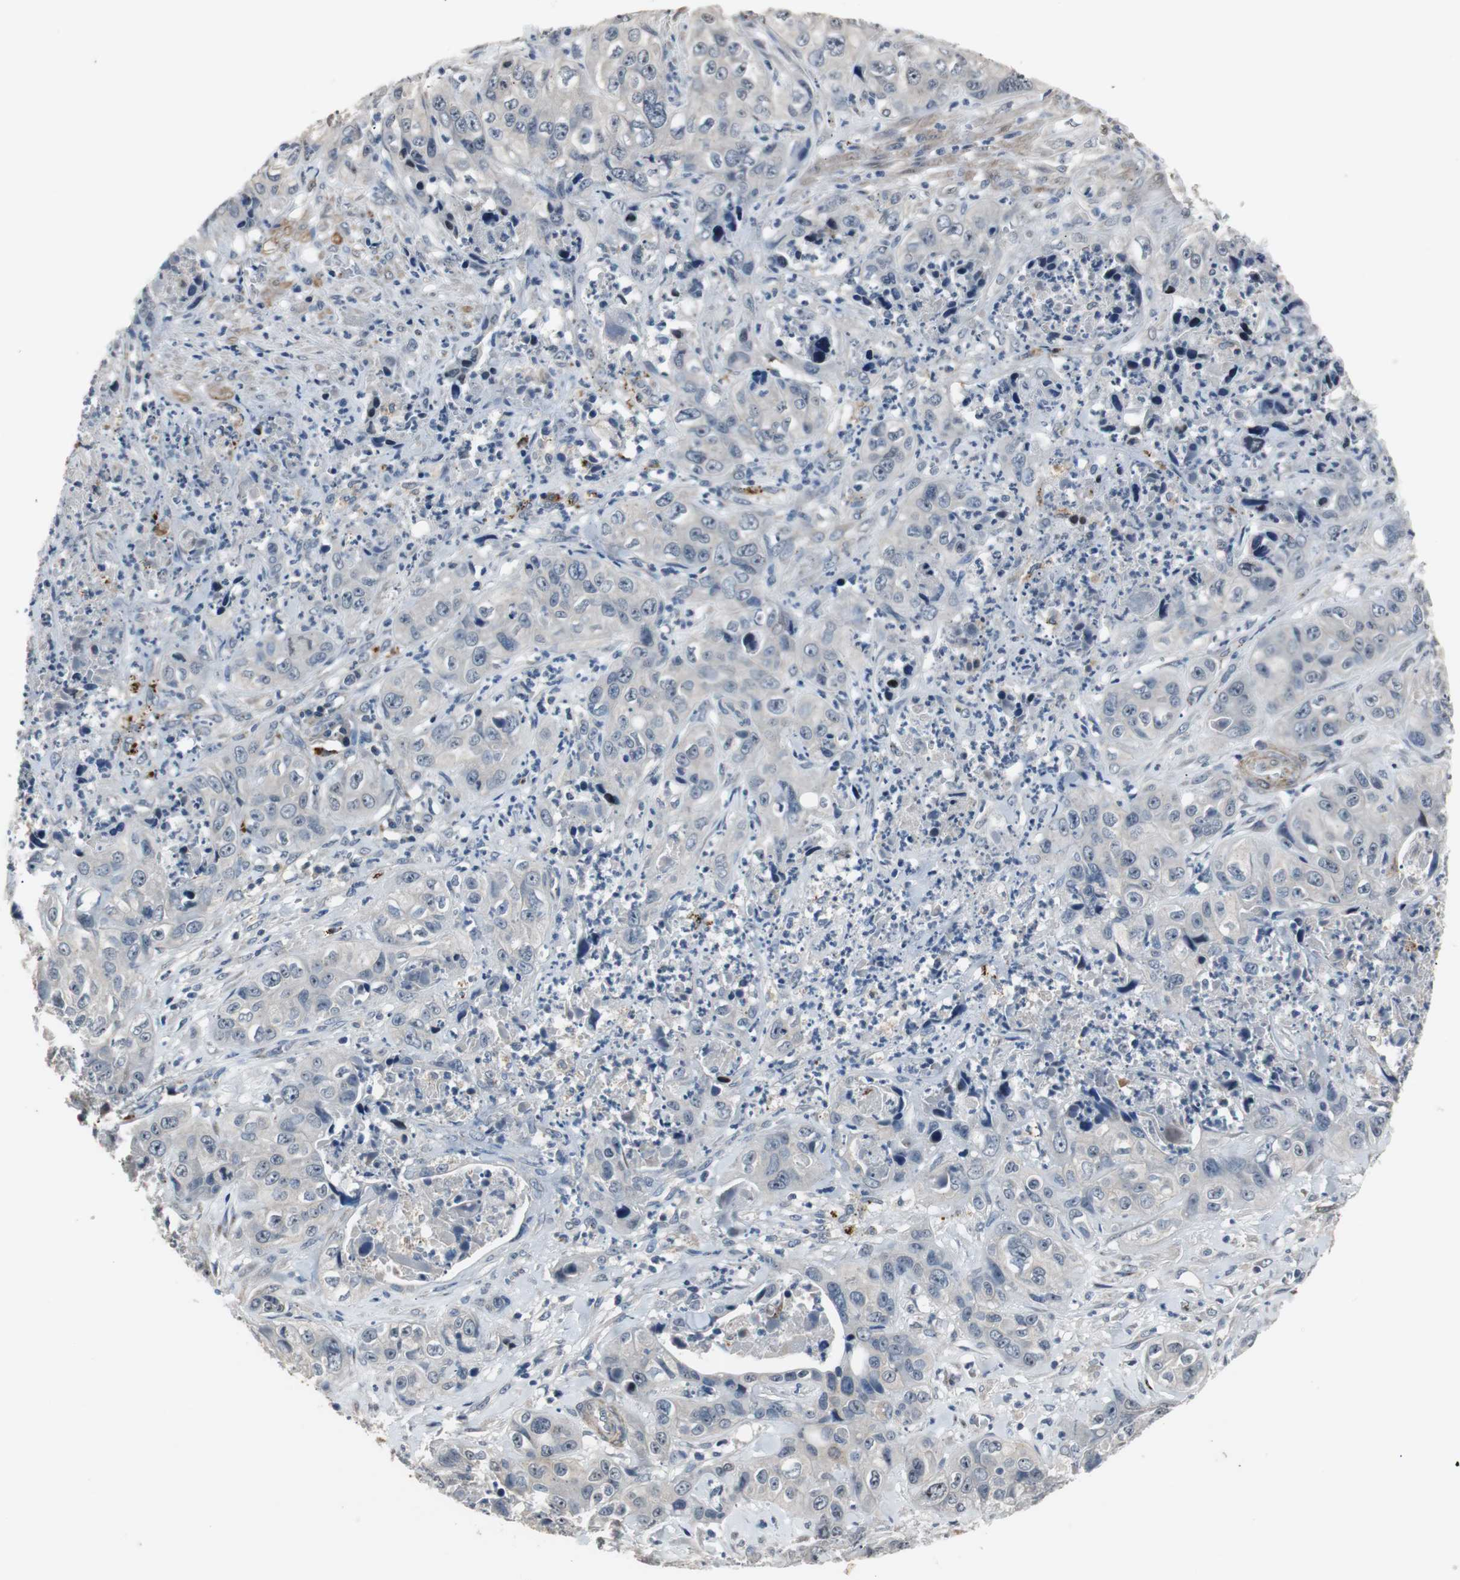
{"staining": {"intensity": "weak", "quantity": "<25%", "location": "cytoplasmic/membranous"}, "tissue": "liver cancer", "cell_type": "Tumor cells", "image_type": "cancer", "snomed": [{"axis": "morphology", "description": "Cholangiocarcinoma"}, {"axis": "topography", "description": "Liver"}], "caption": "Protein analysis of liver cancer demonstrates no significant expression in tumor cells.", "gene": "PCYT1B", "patient": {"sex": "female", "age": 61}}